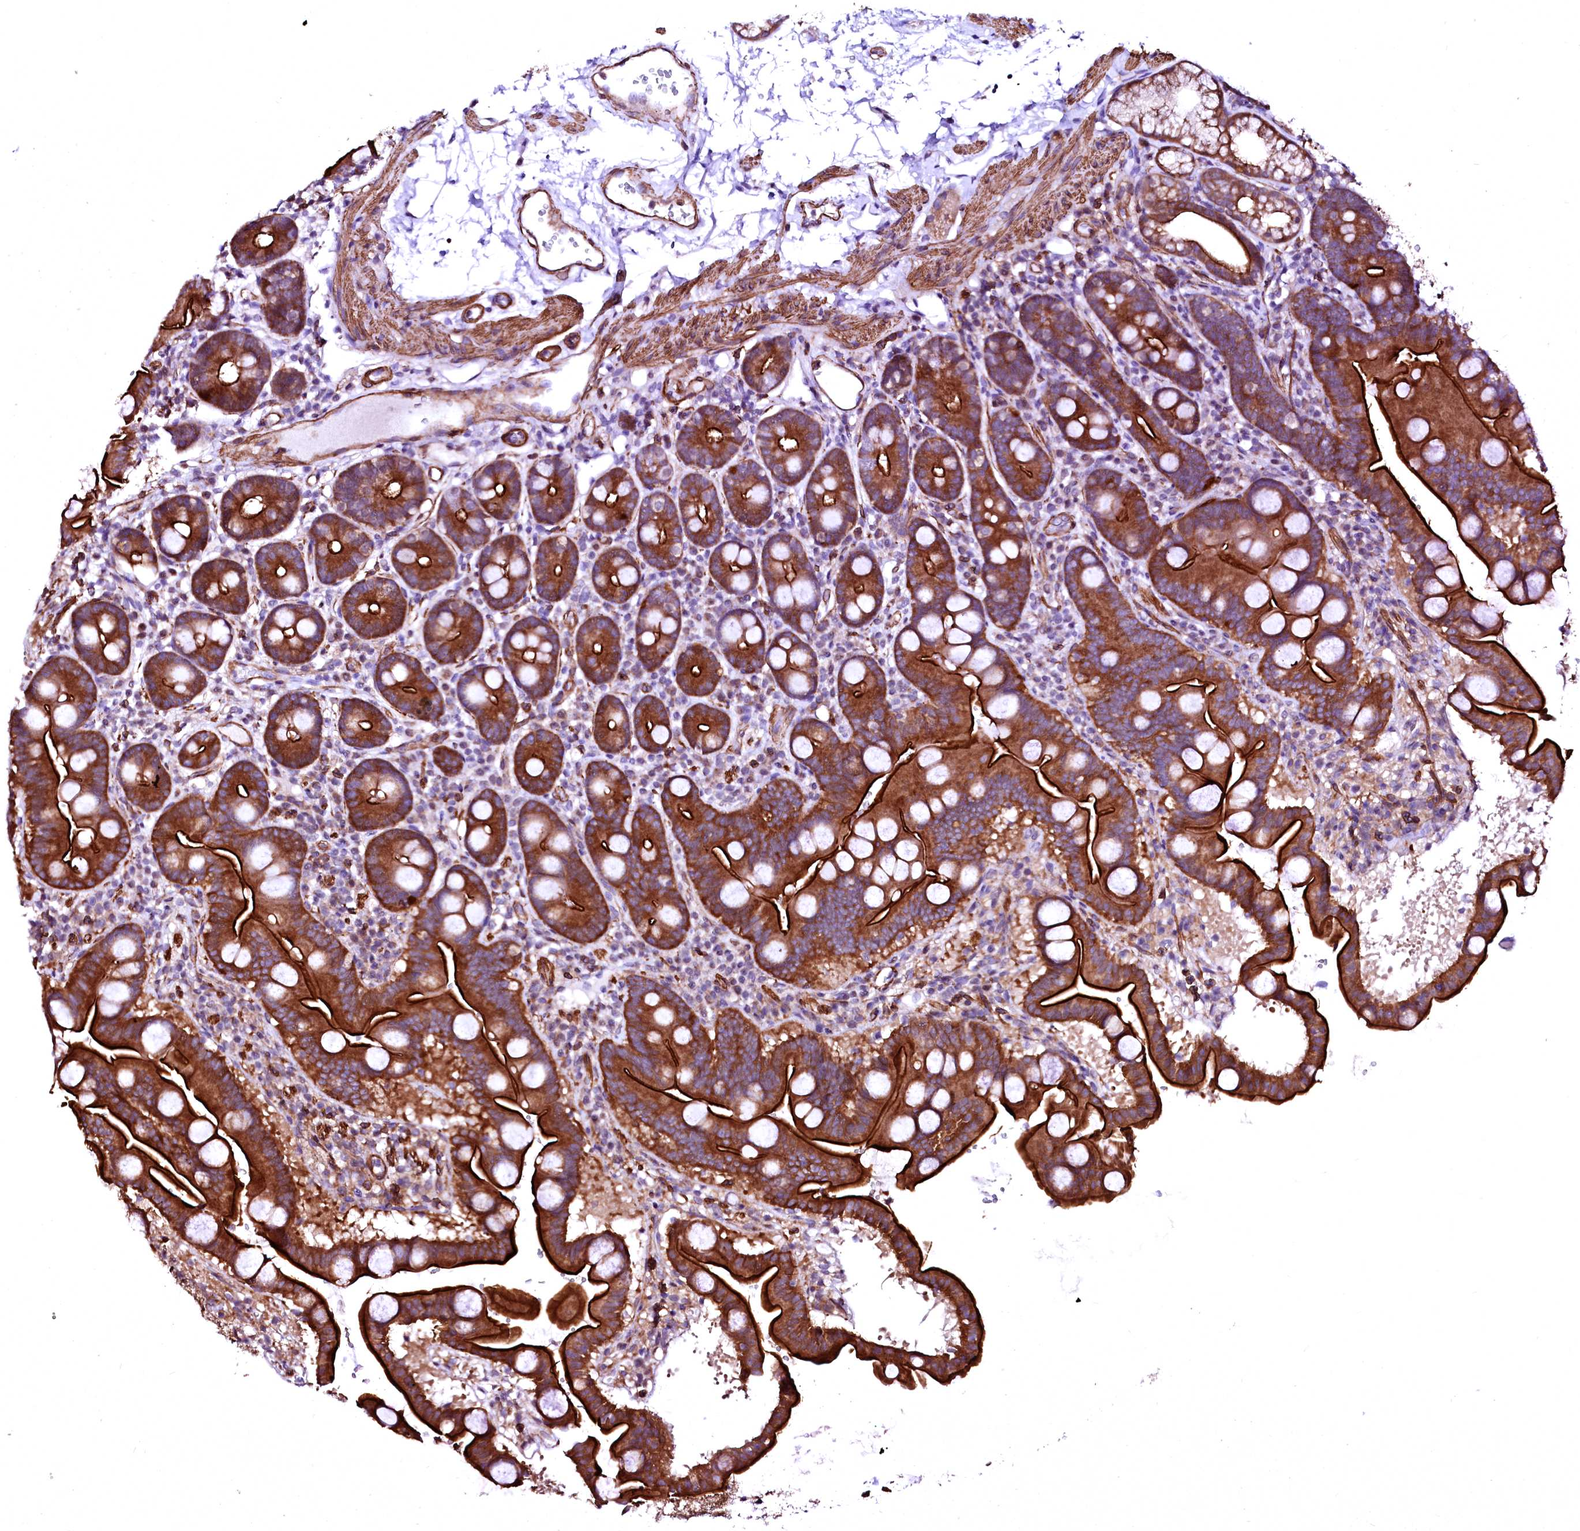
{"staining": {"intensity": "strong", "quantity": ">75%", "location": "cytoplasmic/membranous"}, "tissue": "duodenum", "cell_type": "Glandular cells", "image_type": "normal", "snomed": [{"axis": "morphology", "description": "Normal tissue, NOS"}, {"axis": "topography", "description": "Duodenum"}], "caption": "Strong cytoplasmic/membranous protein staining is appreciated in about >75% of glandular cells in duodenum.", "gene": "GPR176", "patient": {"sex": "male", "age": 54}}